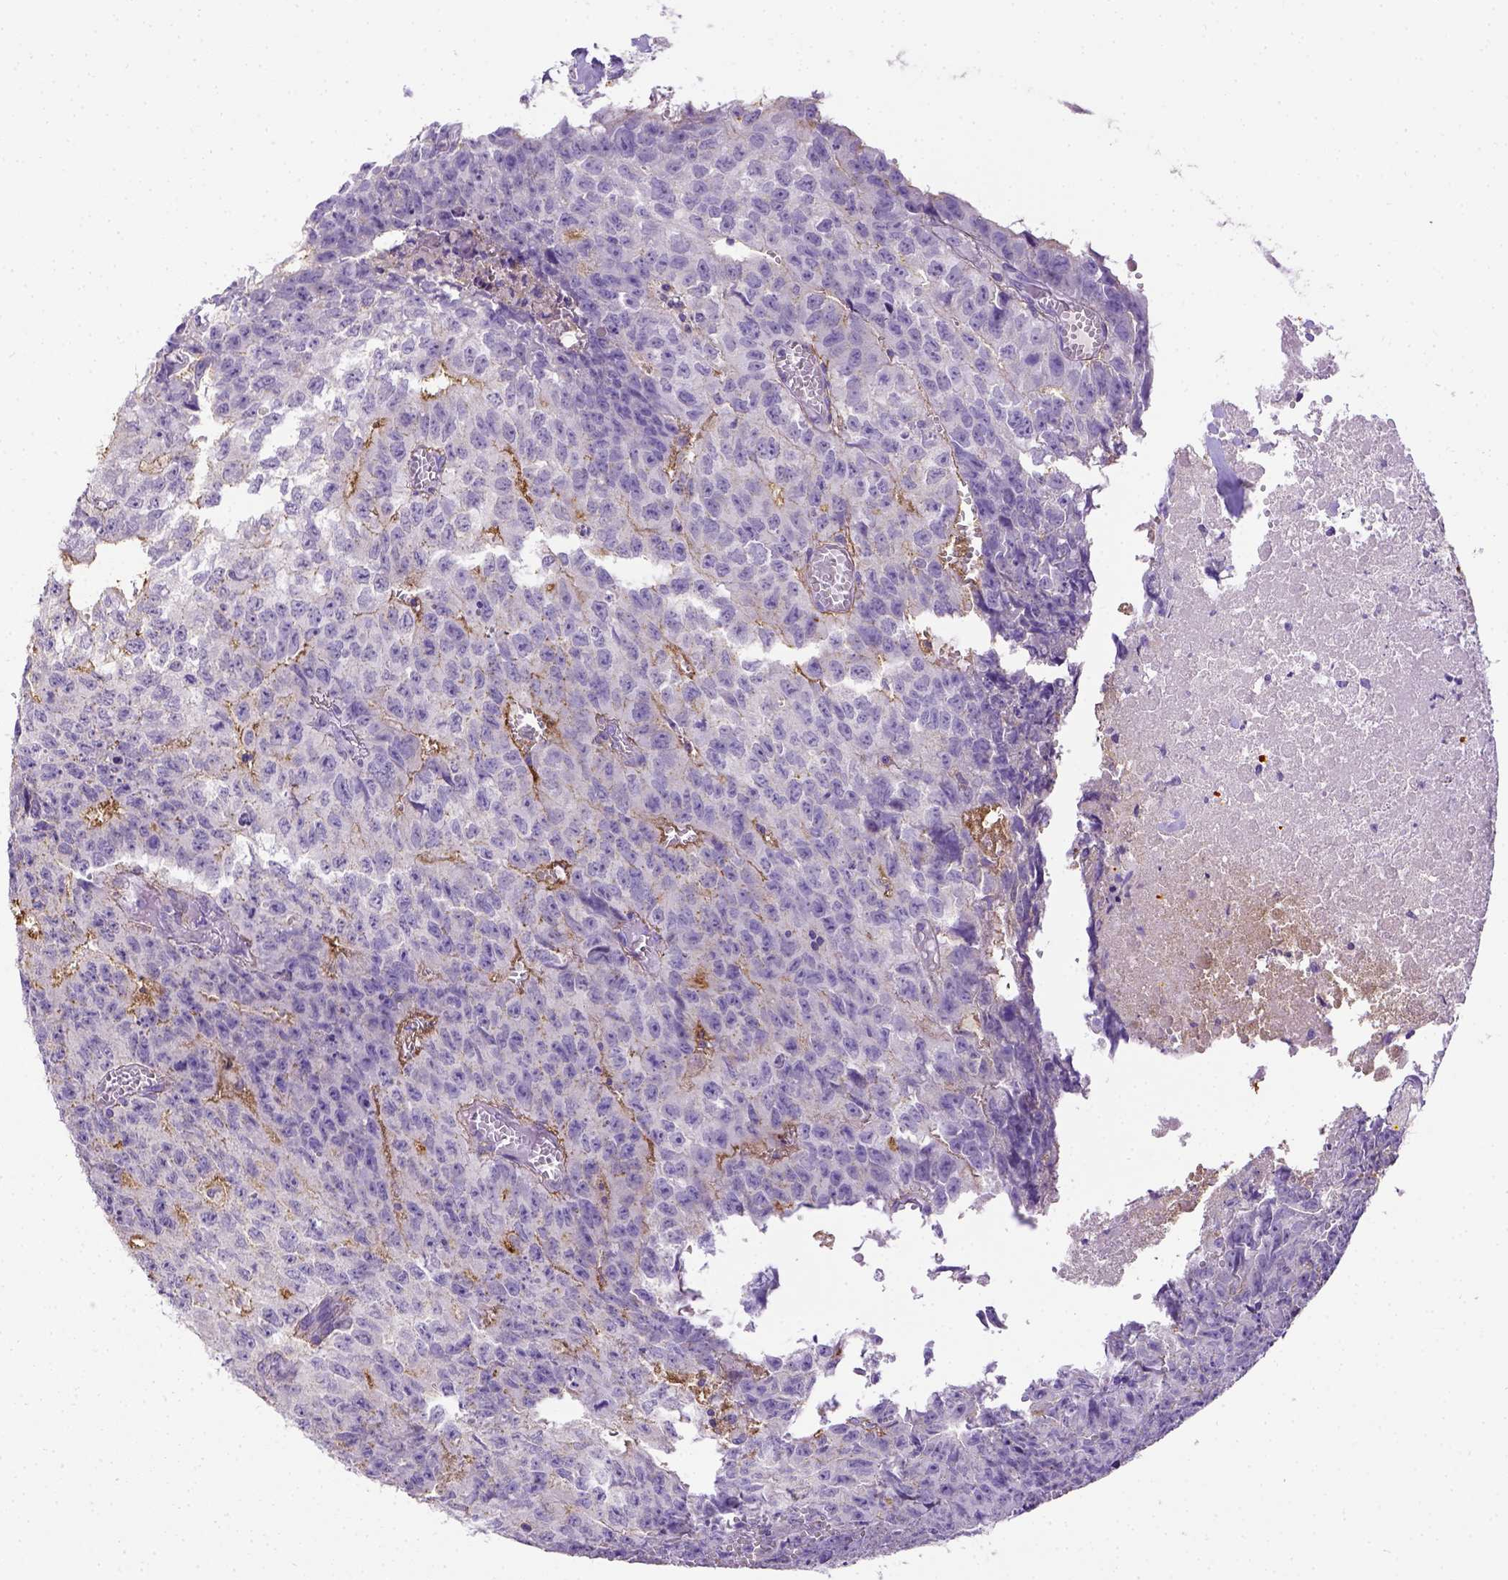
{"staining": {"intensity": "negative", "quantity": "none", "location": "none"}, "tissue": "testis cancer", "cell_type": "Tumor cells", "image_type": "cancer", "snomed": [{"axis": "morphology", "description": "Carcinoma, Embryonal, NOS"}, {"axis": "morphology", "description": "Teratoma, malignant, NOS"}, {"axis": "topography", "description": "Testis"}], "caption": "DAB (3,3'-diaminobenzidine) immunohistochemical staining of human teratoma (malignant) (testis) shows no significant positivity in tumor cells.", "gene": "B3GAT1", "patient": {"sex": "male", "age": 24}}